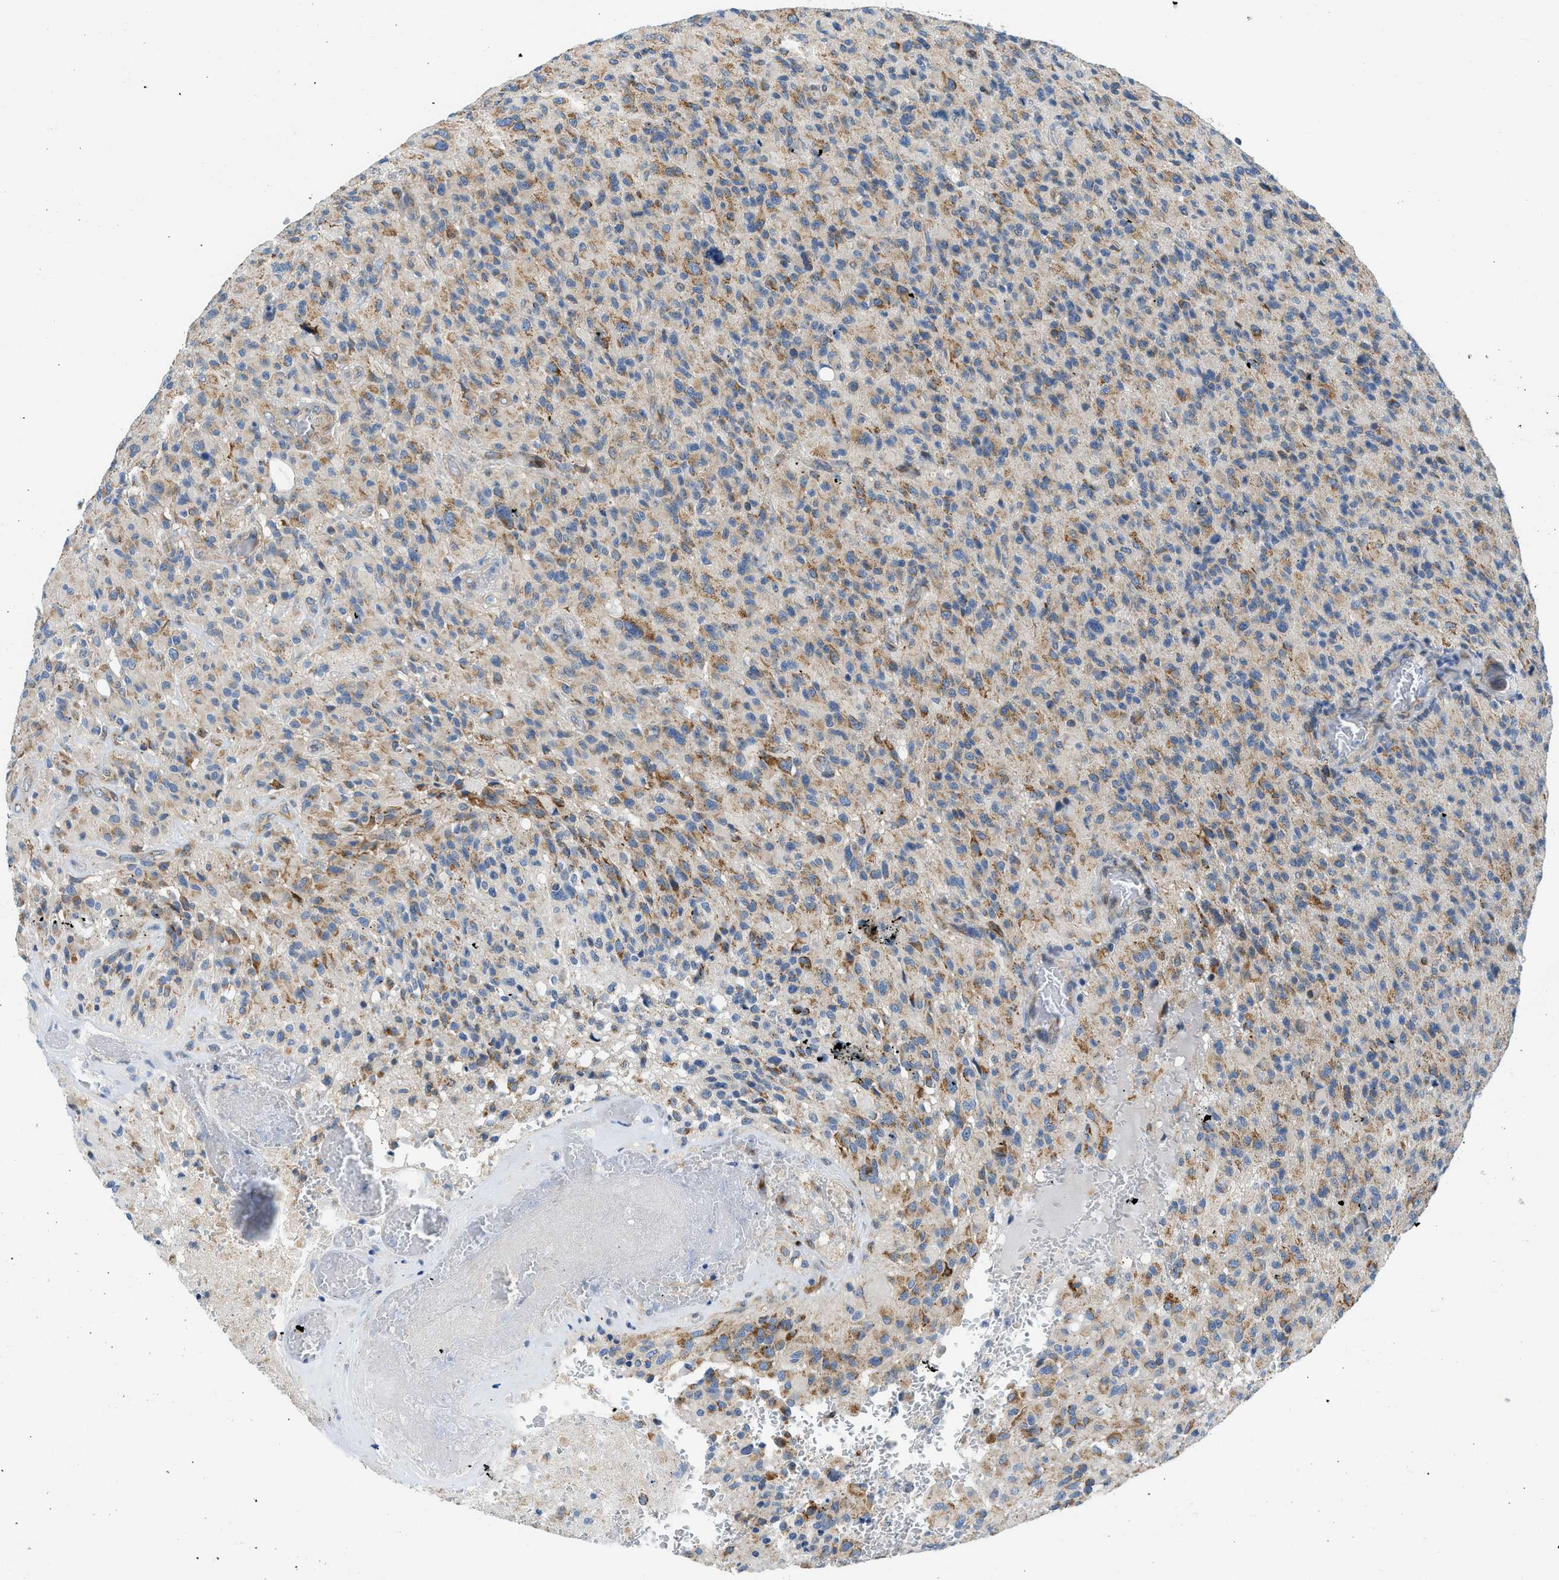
{"staining": {"intensity": "moderate", "quantity": ">75%", "location": "cytoplasmic/membranous"}, "tissue": "glioma", "cell_type": "Tumor cells", "image_type": "cancer", "snomed": [{"axis": "morphology", "description": "Glioma, malignant, High grade"}, {"axis": "topography", "description": "Brain"}], "caption": "Immunohistochemical staining of glioma demonstrates medium levels of moderate cytoplasmic/membranous protein expression in approximately >75% of tumor cells.", "gene": "CAMKK2", "patient": {"sex": "male", "age": 71}}